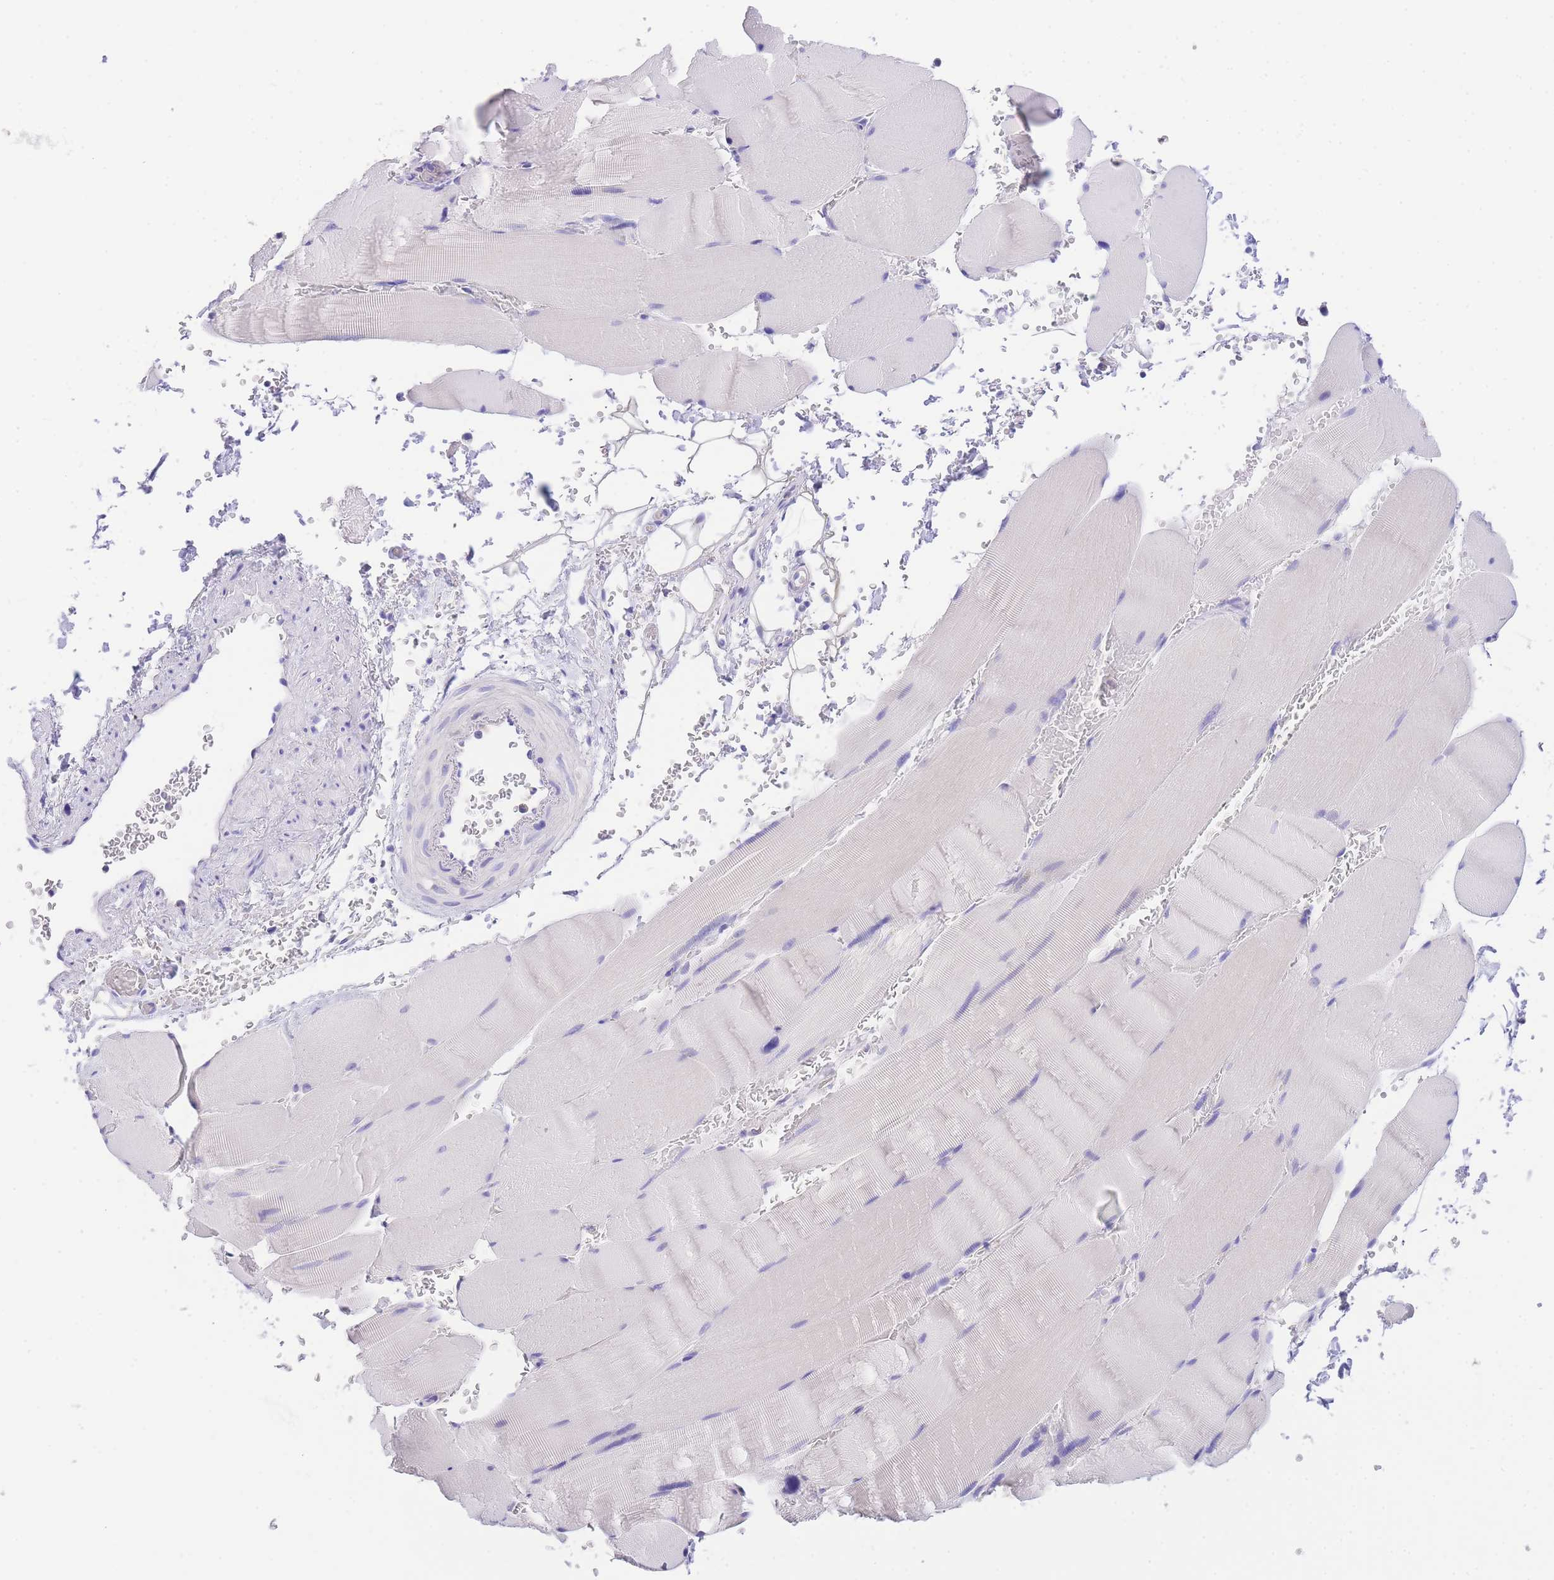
{"staining": {"intensity": "negative", "quantity": "none", "location": "none"}, "tissue": "skeletal muscle", "cell_type": "Myocytes", "image_type": "normal", "snomed": [{"axis": "morphology", "description": "Normal tissue, NOS"}, {"axis": "topography", "description": "Skeletal muscle"}, {"axis": "topography", "description": "Head-Neck"}], "caption": "The histopathology image displays no significant positivity in myocytes of skeletal muscle.", "gene": "EPN2", "patient": {"sex": "male", "age": 66}}